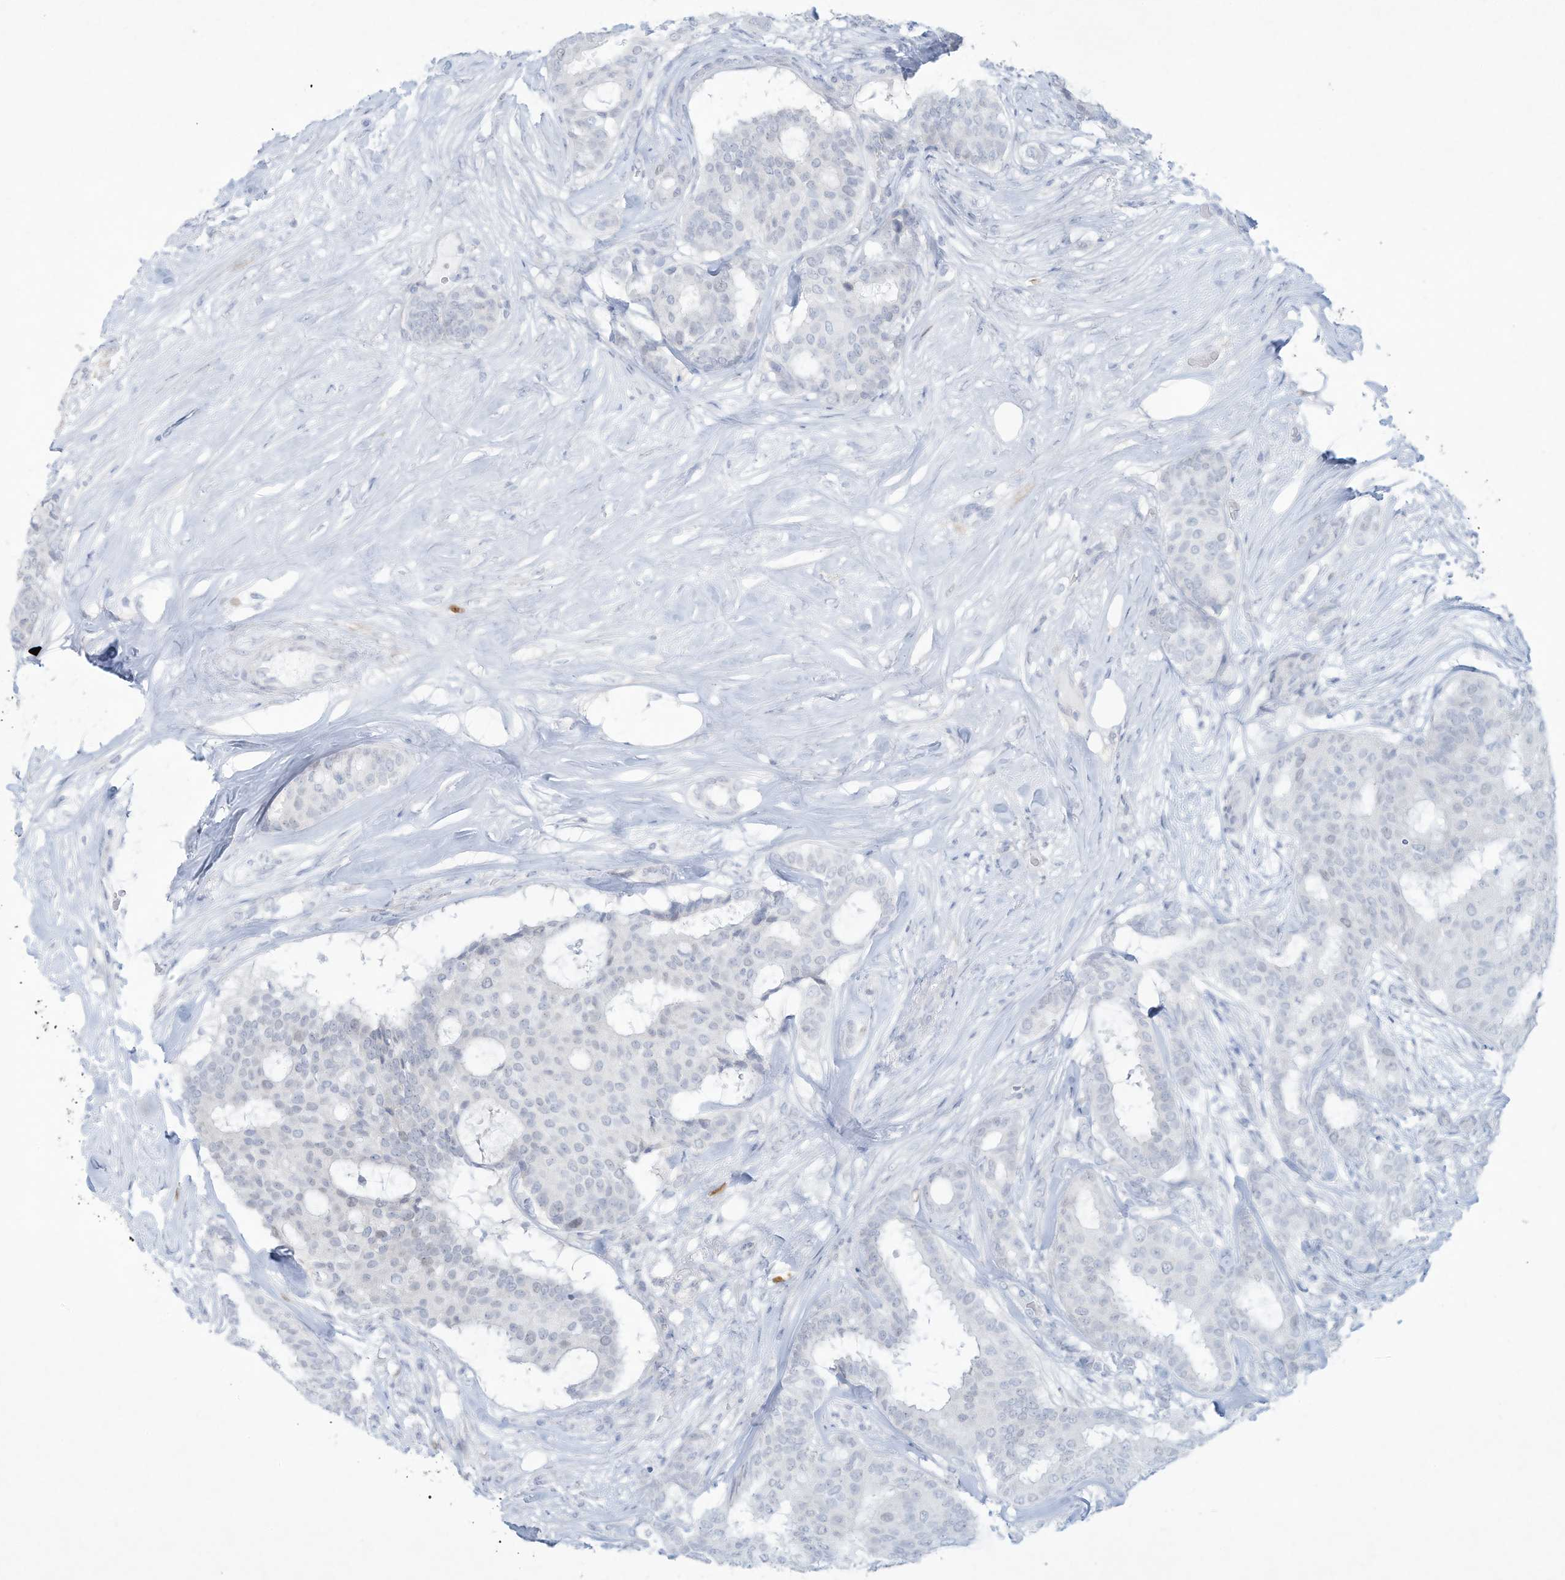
{"staining": {"intensity": "negative", "quantity": "none", "location": "none"}, "tissue": "breast cancer", "cell_type": "Tumor cells", "image_type": "cancer", "snomed": [{"axis": "morphology", "description": "Duct carcinoma"}, {"axis": "topography", "description": "Breast"}], "caption": "This is an immunohistochemistry photomicrograph of infiltrating ductal carcinoma (breast). There is no positivity in tumor cells.", "gene": "PAX6", "patient": {"sex": "female", "age": 75}}